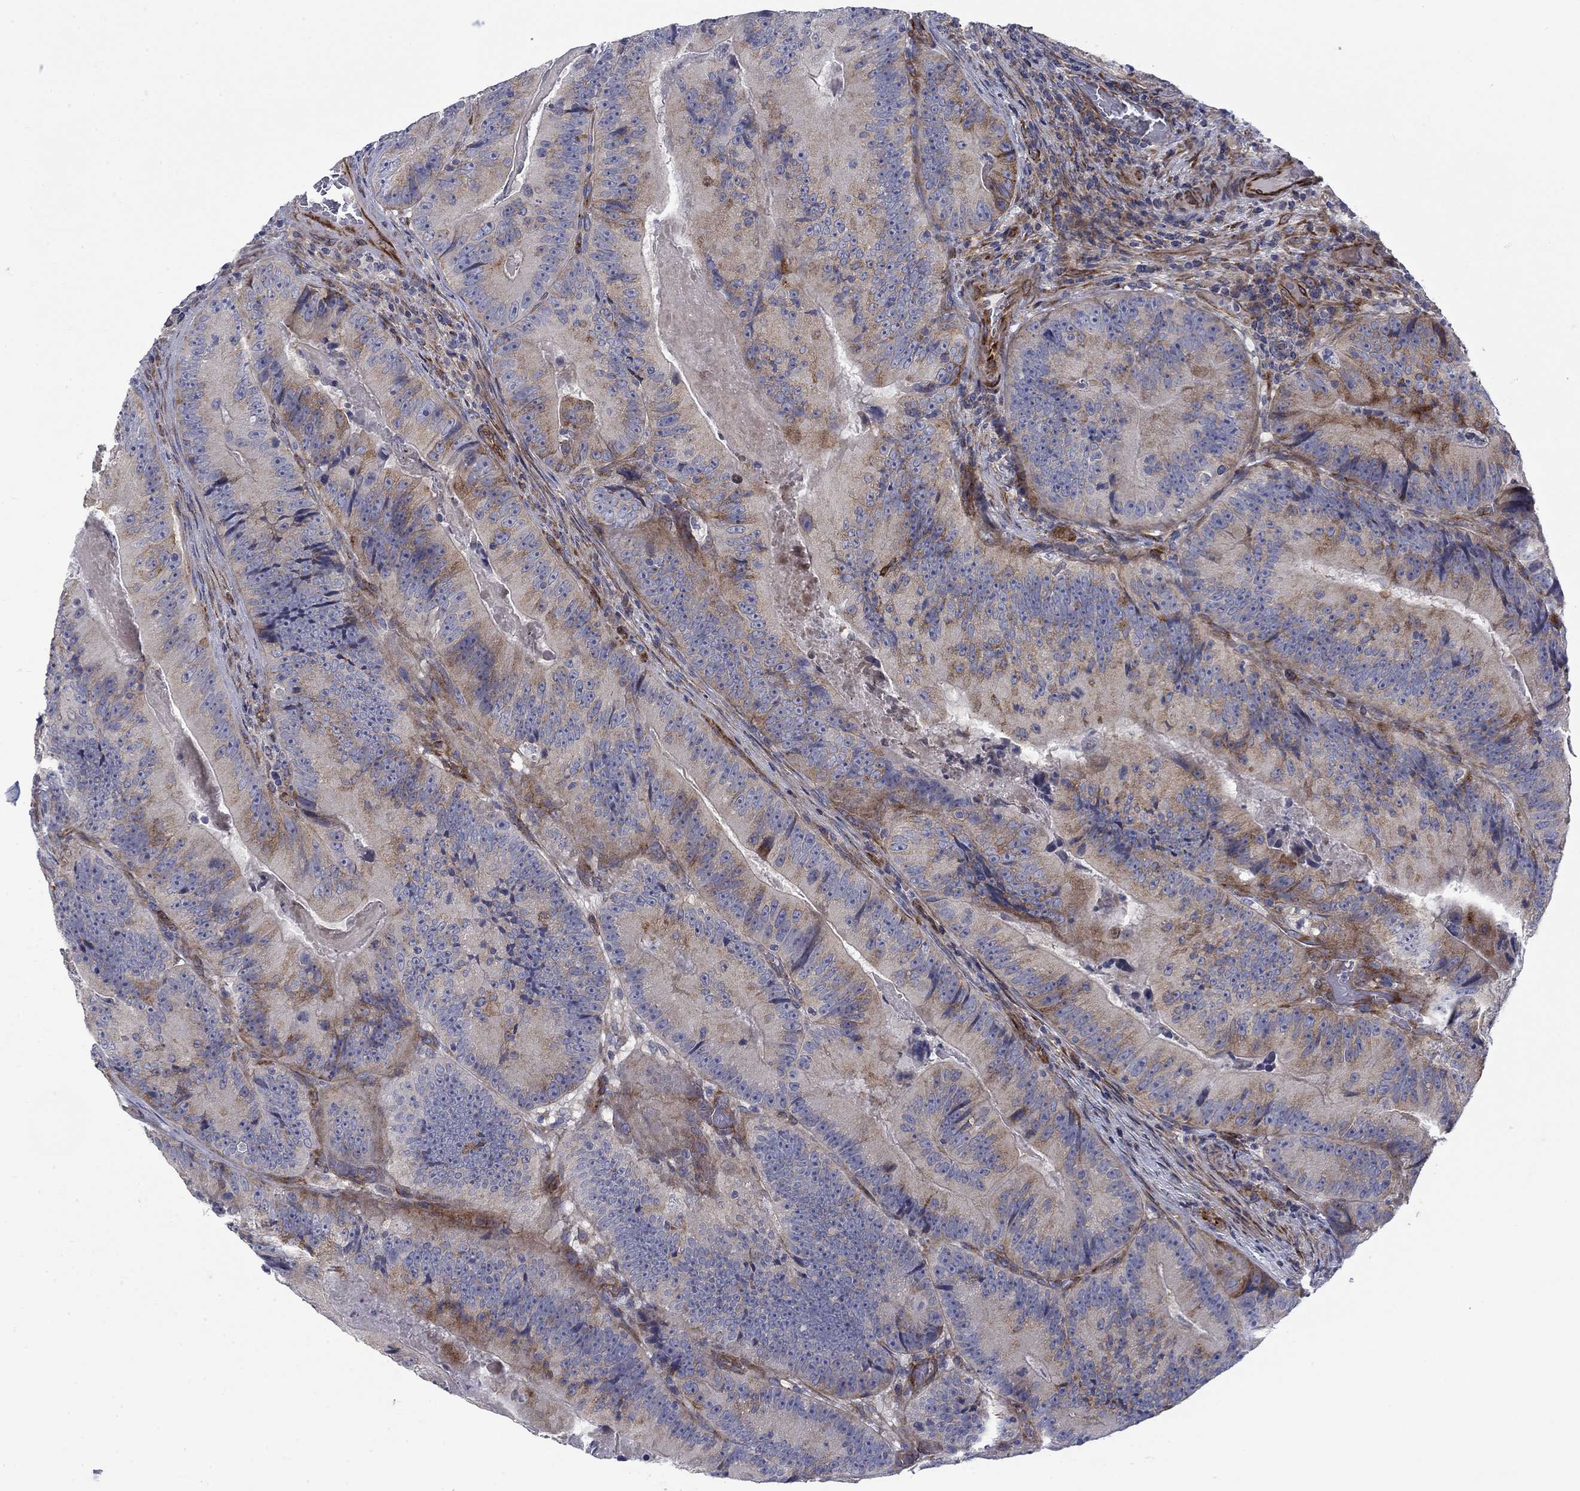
{"staining": {"intensity": "moderate", "quantity": "25%-75%", "location": "cytoplasmic/membranous"}, "tissue": "colorectal cancer", "cell_type": "Tumor cells", "image_type": "cancer", "snomed": [{"axis": "morphology", "description": "Adenocarcinoma, NOS"}, {"axis": "topography", "description": "Colon"}], "caption": "Protein staining shows moderate cytoplasmic/membranous staining in approximately 25%-75% of tumor cells in colorectal cancer (adenocarcinoma). (Stains: DAB (3,3'-diaminobenzidine) in brown, nuclei in blue, Microscopy: brightfield microscopy at high magnification).", "gene": "FXR1", "patient": {"sex": "female", "age": 86}}